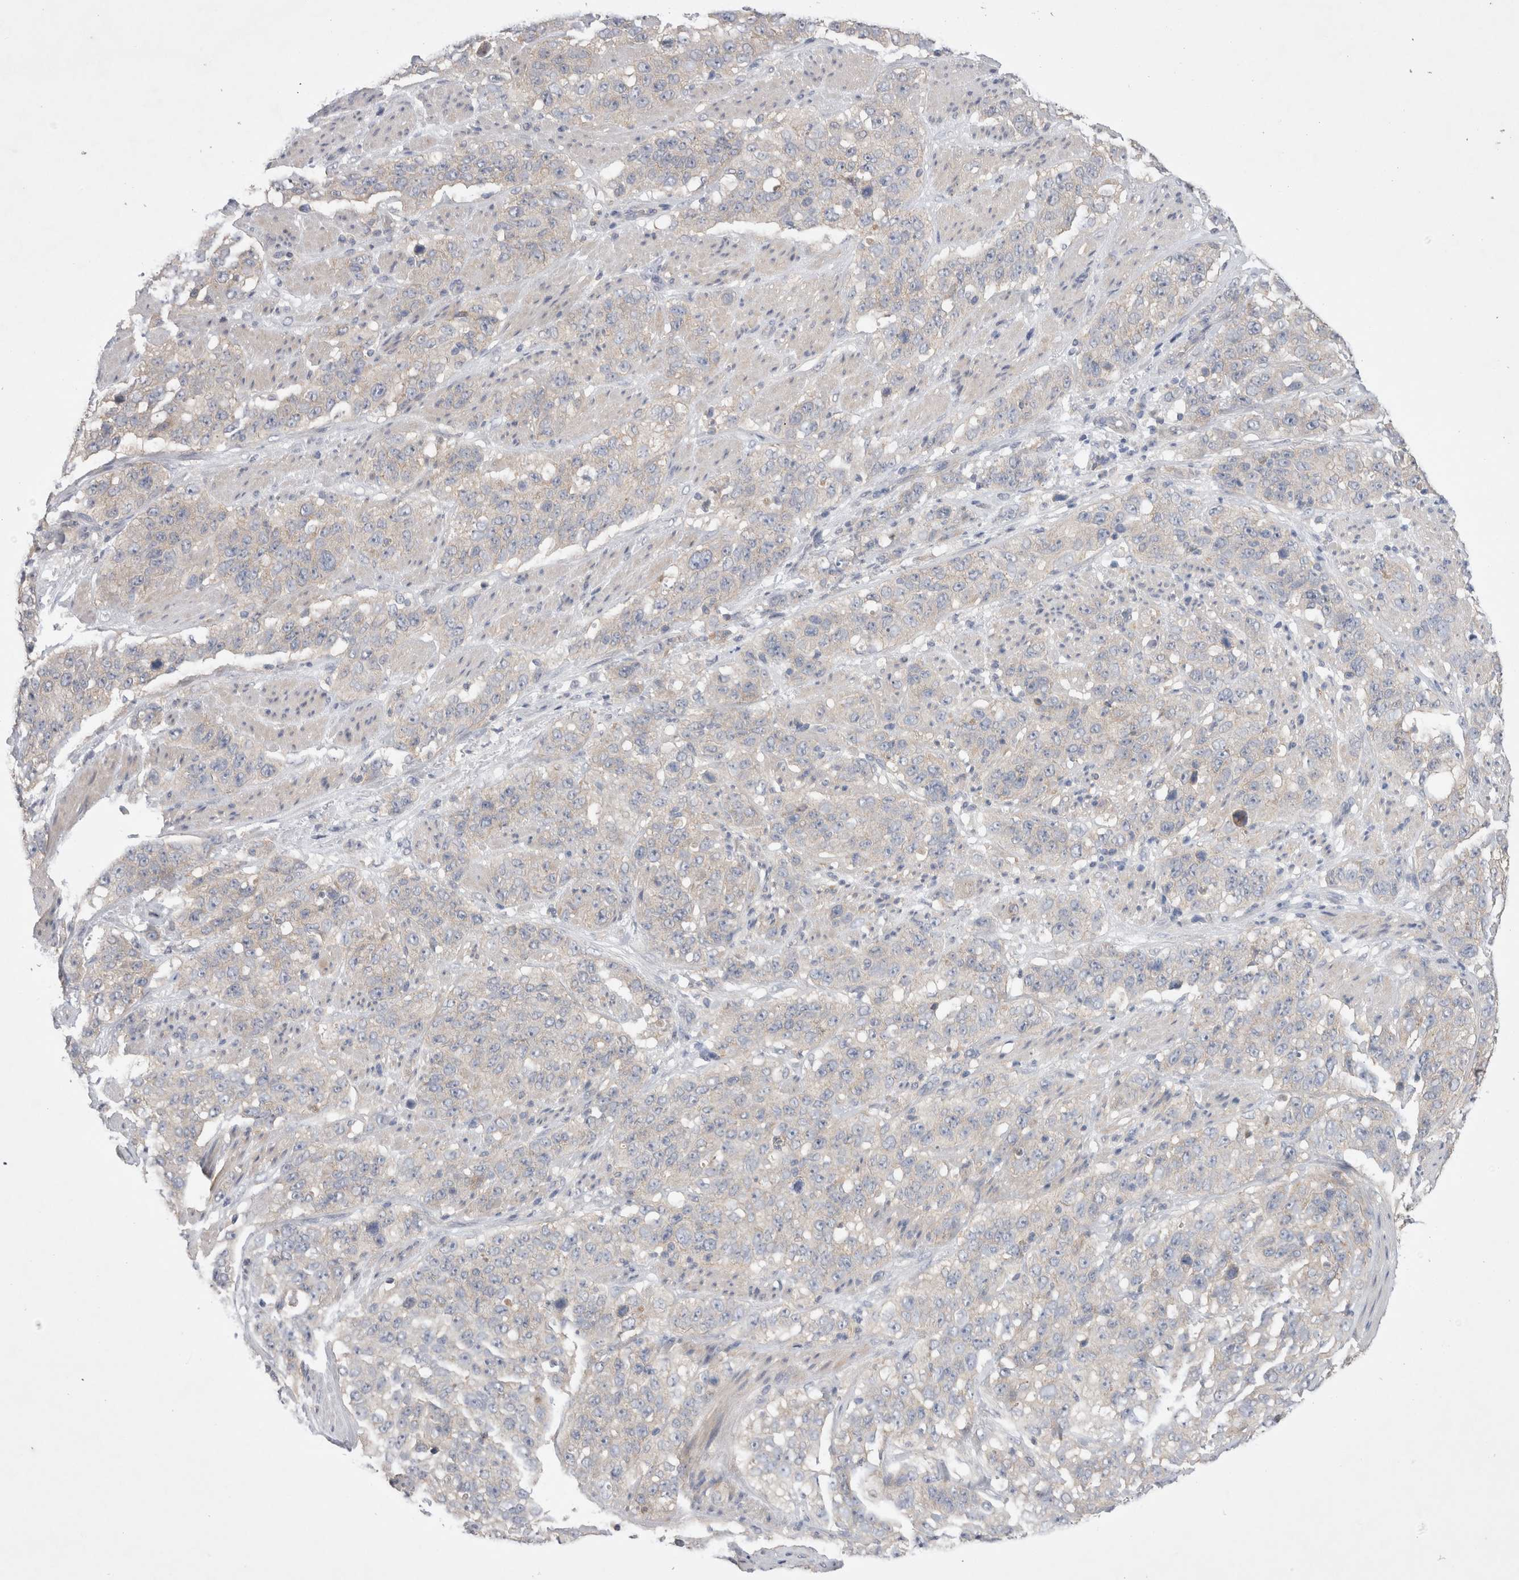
{"staining": {"intensity": "negative", "quantity": "none", "location": "none"}, "tissue": "stomach cancer", "cell_type": "Tumor cells", "image_type": "cancer", "snomed": [{"axis": "morphology", "description": "Adenocarcinoma, NOS"}, {"axis": "topography", "description": "Stomach"}], "caption": "Tumor cells show no significant expression in stomach adenocarcinoma. Brightfield microscopy of immunohistochemistry stained with DAB (brown) and hematoxylin (blue), captured at high magnification.", "gene": "IFT74", "patient": {"sex": "male", "age": 48}}